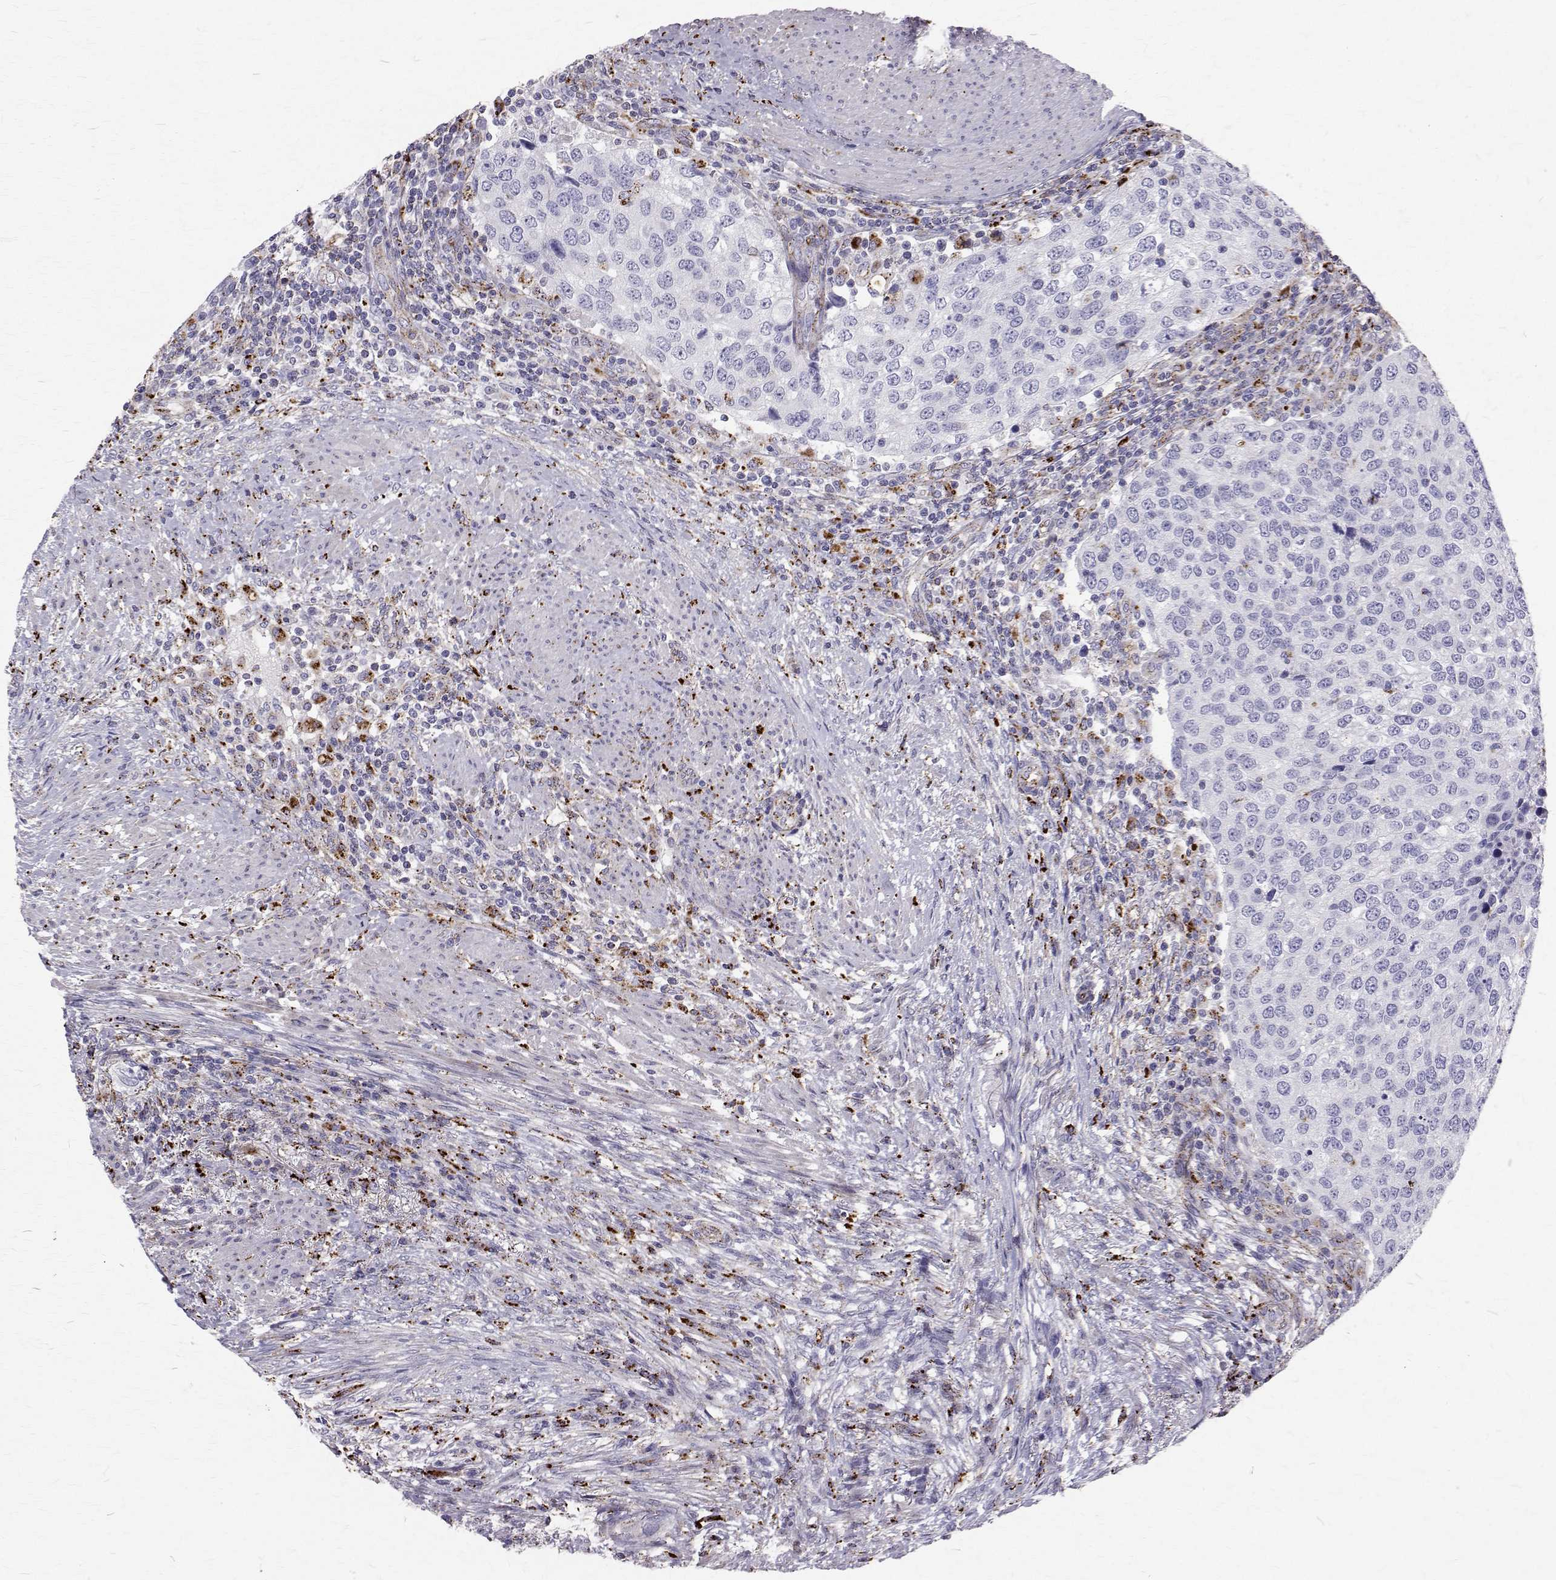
{"staining": {"intensity": "negative", "quantity": "none", "location": "none"}, "tissue": "urothelial cancer", "cell_type": "Tumor cells", "image_type": "cancer", "snomed": [{"axis": "morphology", "description": "Urothelial carcinoma, High grade"}, {"axis": "topography", "description": "Urinary bladder"}], "caption": "Protein analysis of urothelial cancer demonstrates no significant positivity in tumor cells.", "gene": "TPP1", "patient": {"sex": "female", "age": 78}}